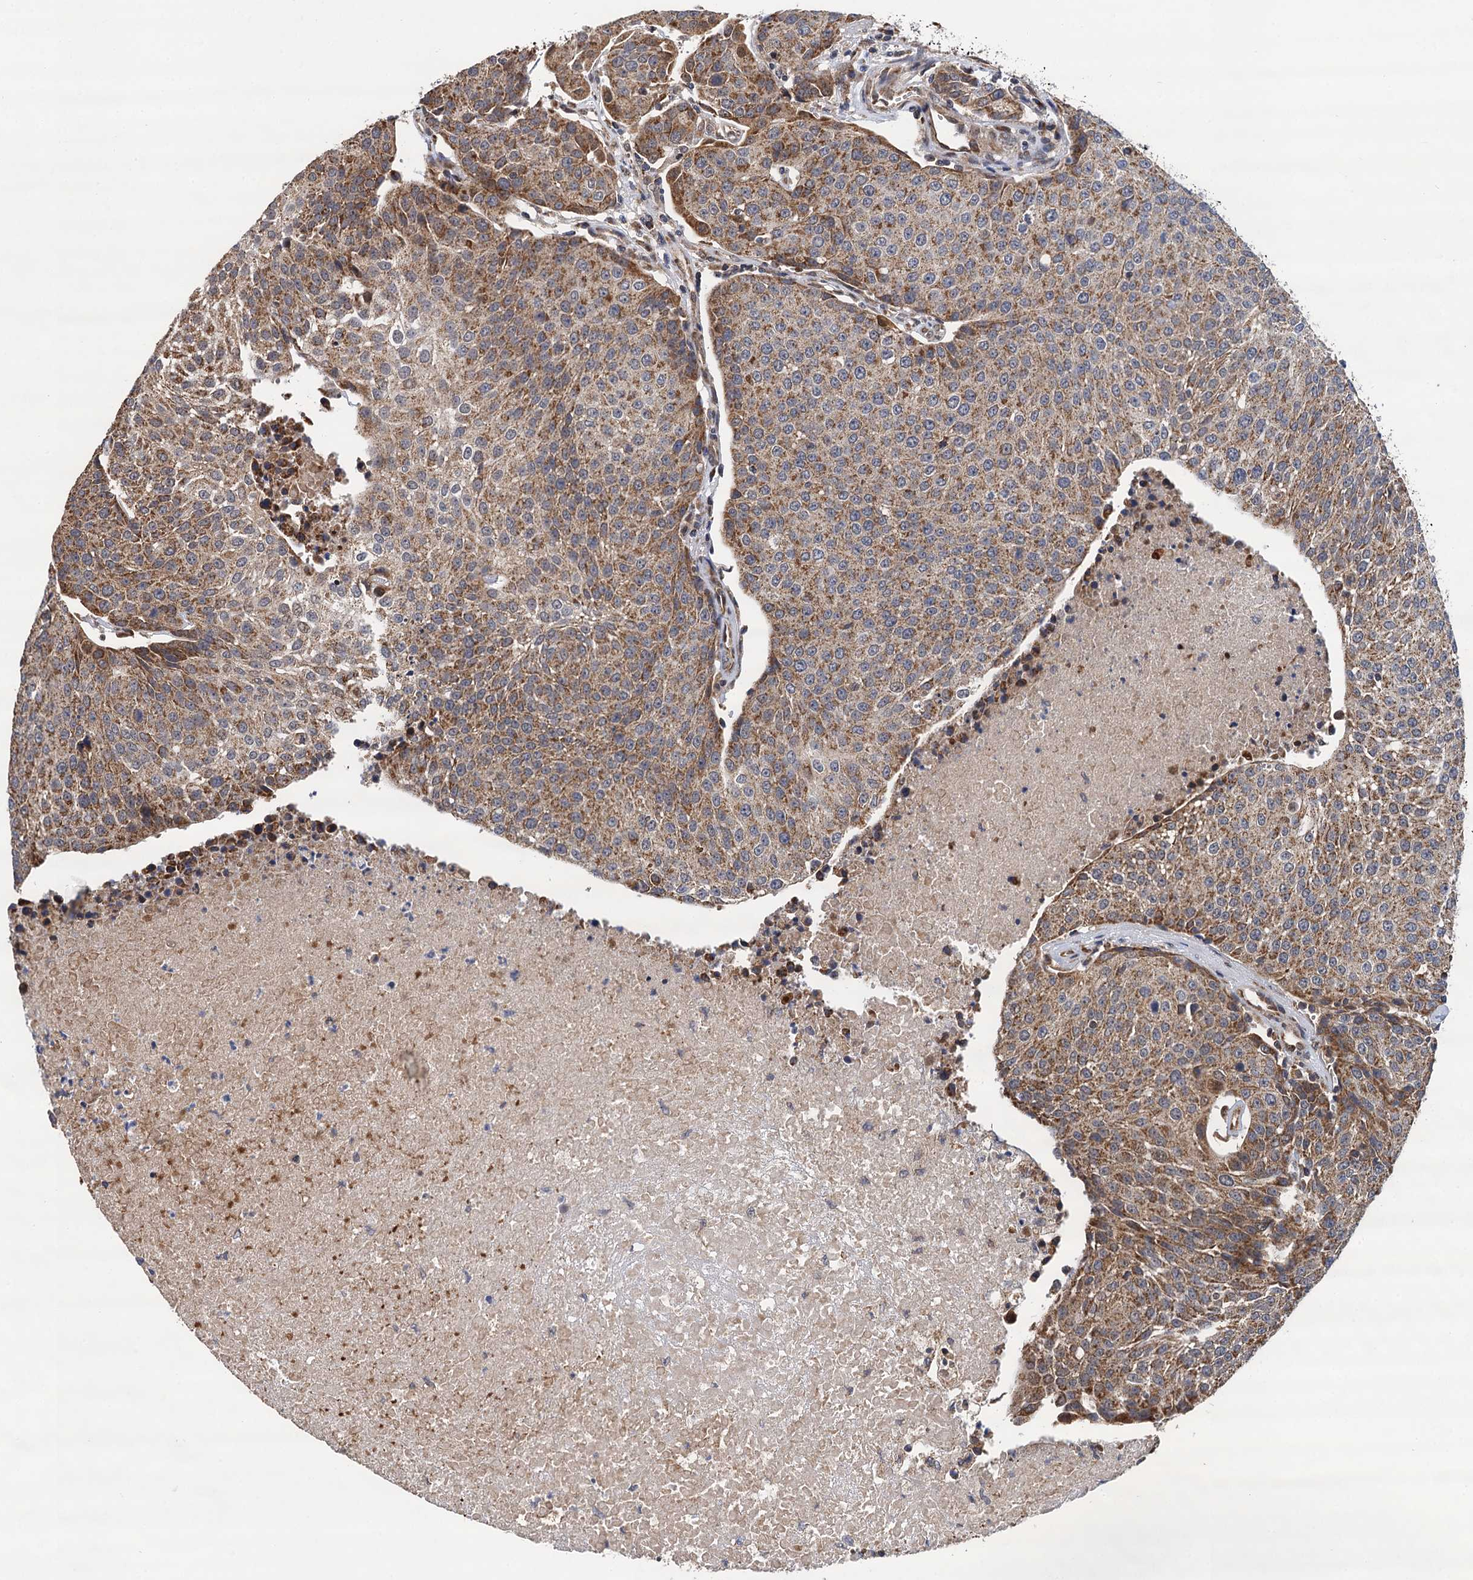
{"staining": {"intensity": "moderate", "quantity": ">75%", "location": "cytoplasmic/membranous"}, "tissue": "urothelial cancer", "cell_type": "Tumor cells", "image_type": "cancer", "snomed": [{"axis": "morphology", "description": "Urothelial carcinoma, High grade"}, {"axis": "topography", "description": "Urinary bladder"}], "caption": "Immunohistochemistry (IHC) of human high-grade urothelial carcinoma shows medium levels of moderate cytoplasmic/membranous staining in about >75% of tumor cells.", "gene": "CMPK2", "patient": {"sex": "female", "age": 85}}